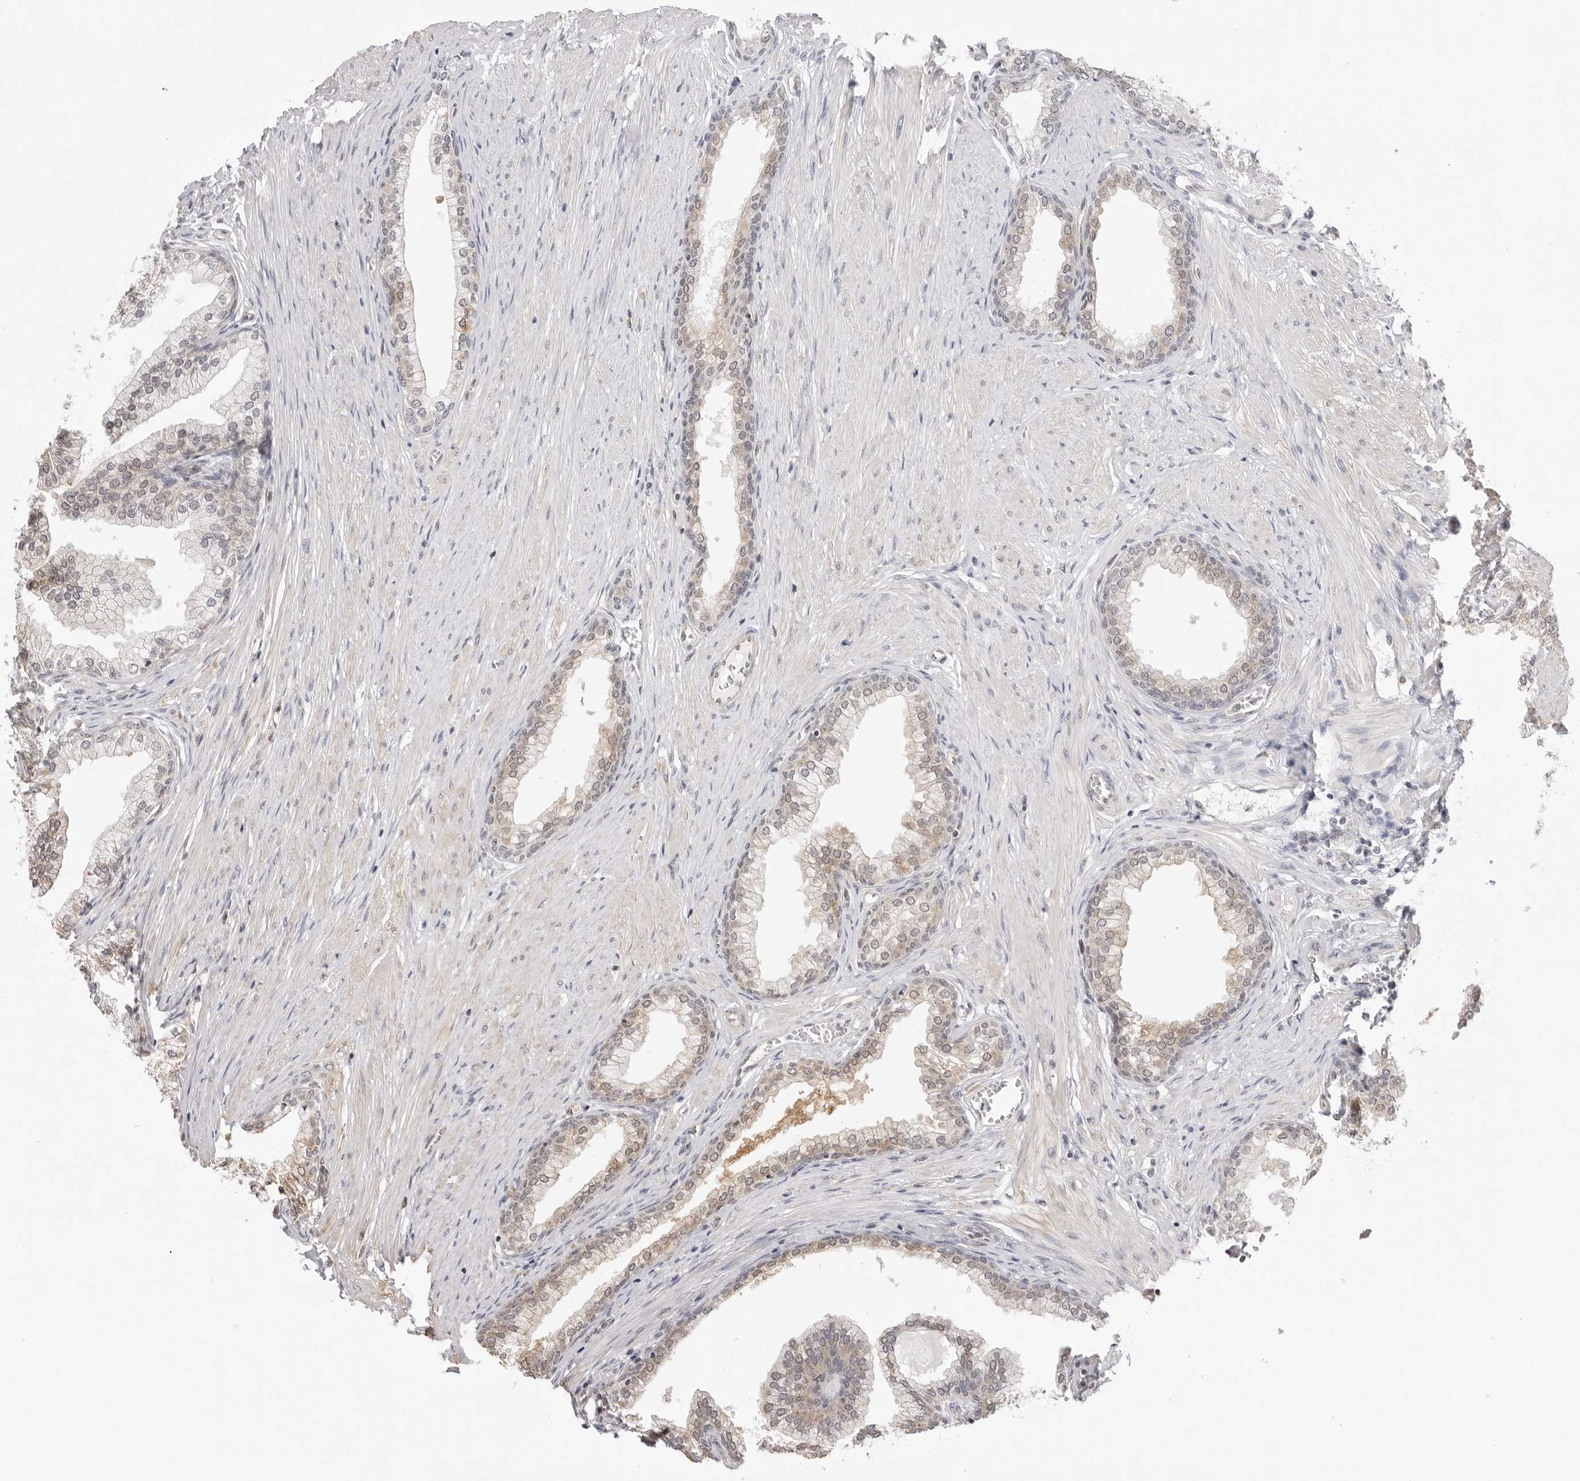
{"staining": {"intensity": "weak", "quantity": "25%-75%", "location": "cytoplasmic/membranous,nuclear"}, "tissue": "prostate", "cell_type": "Glandular cells", "image_type": "normal", "snomed": [{"axis": "morphology", "description": "Normal tissue, NOS"}, {"axis": "morphology", "description": "Urothelial carcinoma, Low grade"}, {"axis": "topography", "description": "Urinary bladder"}, {"axis": "topography", "description": "Prostate"}], "caption": "Protein expression analysis of normal prostate demonstrates weak cytoplasmic/membranous,nuclear positivity in approximately 25%-75% of glandular cells. (DAB = brown stain, brightfield microscopy at high magnification).", "gene": "FDPS", "patient": {"sex": "male", "age": 60}}